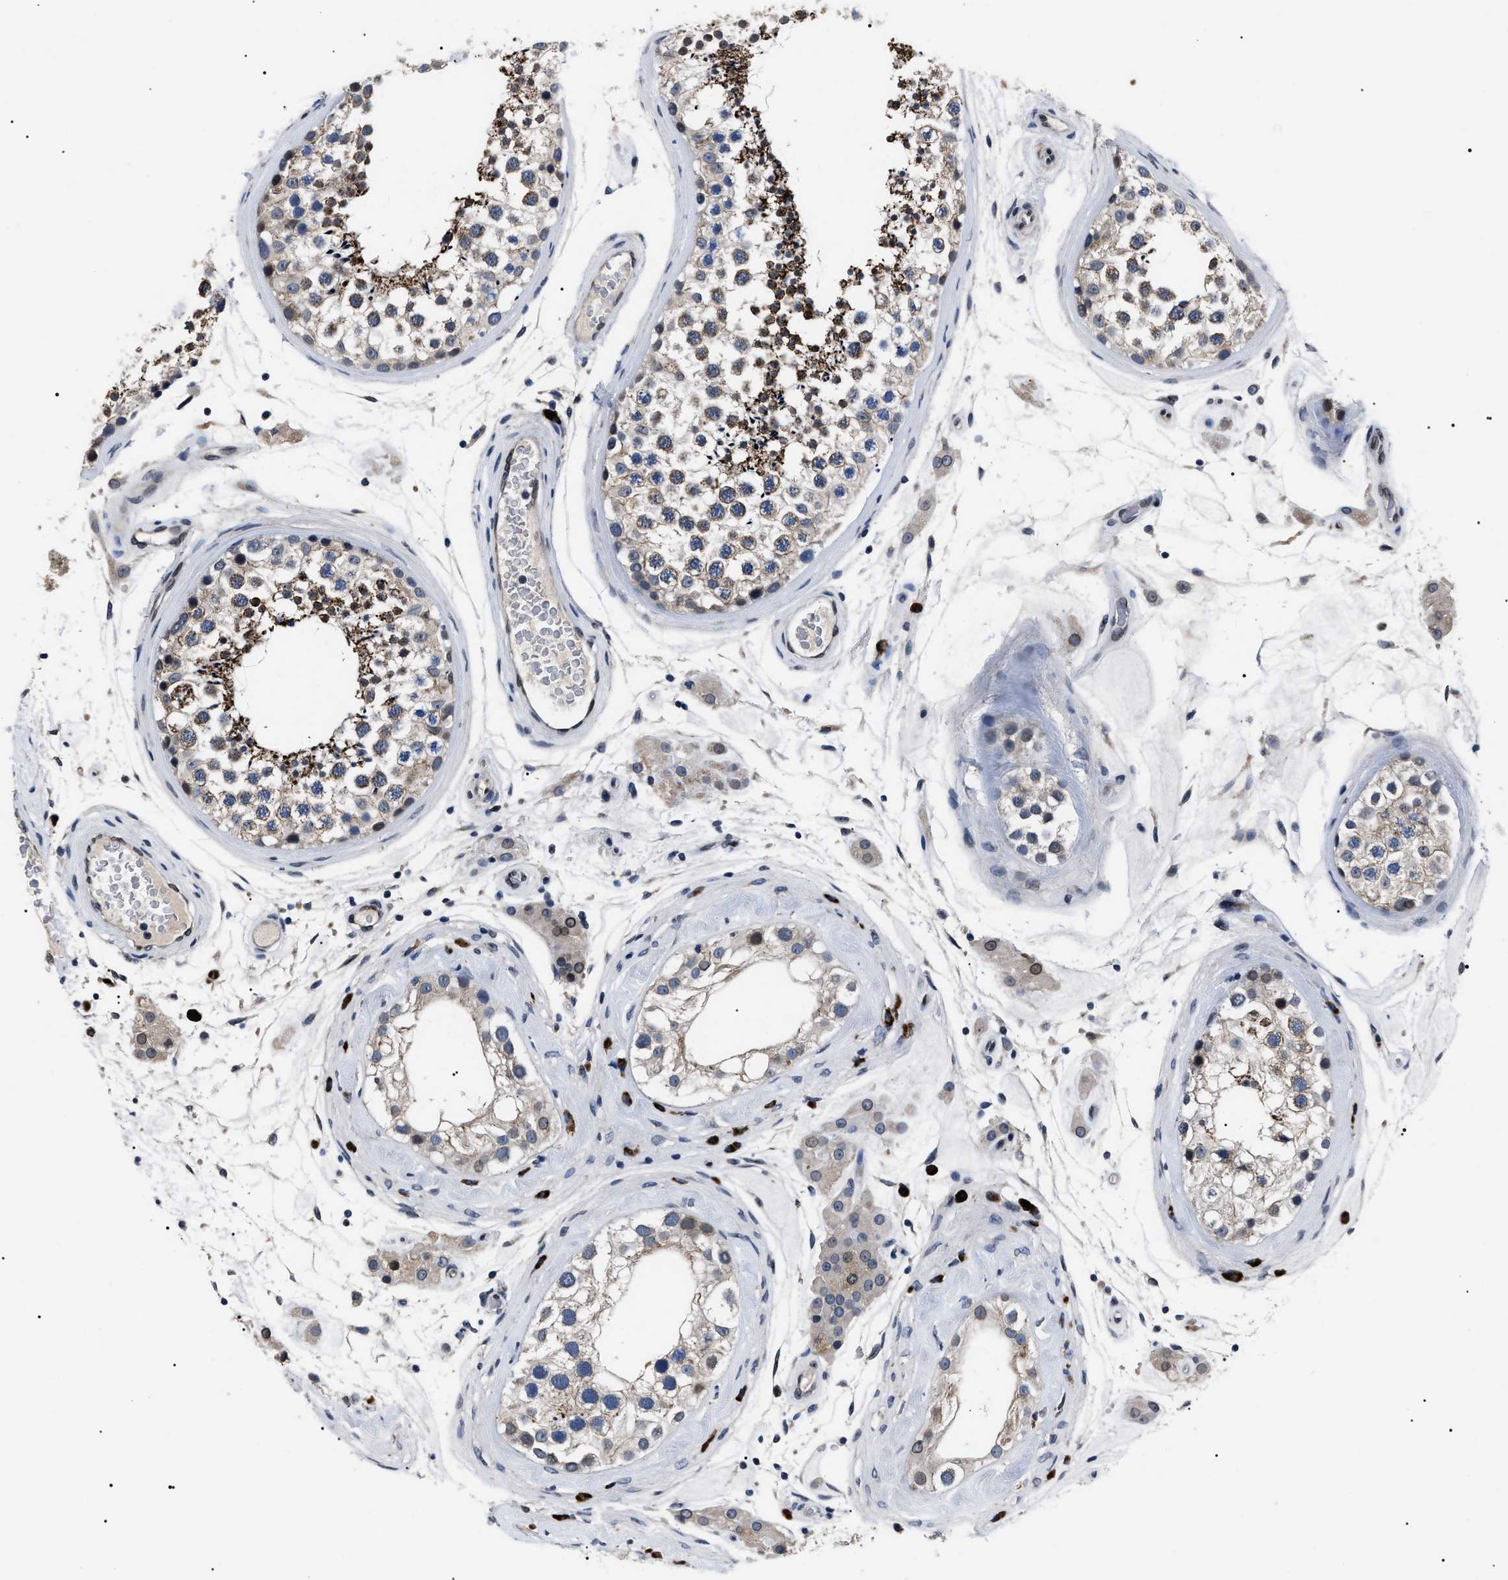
{"staining": {"intensity": "strong", "quantity": "25%-75%", "location": "cytoplasmic/membranous"}, "tissue": "testis", "cell_type": "Cells in seminiferous ducts", "image_type": "normal", "snomed": [{"axis": "morphology", "description": "Normal tissue, NOS"}, {"axis": "topography", "description": "Testis"}], "caption": "Testis stained for a protein demonstrates strong cytoplasmic/membranous positivity in cells in seminiferous ducts.", "gene": "LRRC14", "patient": {"sex": "male", "age": 46}}